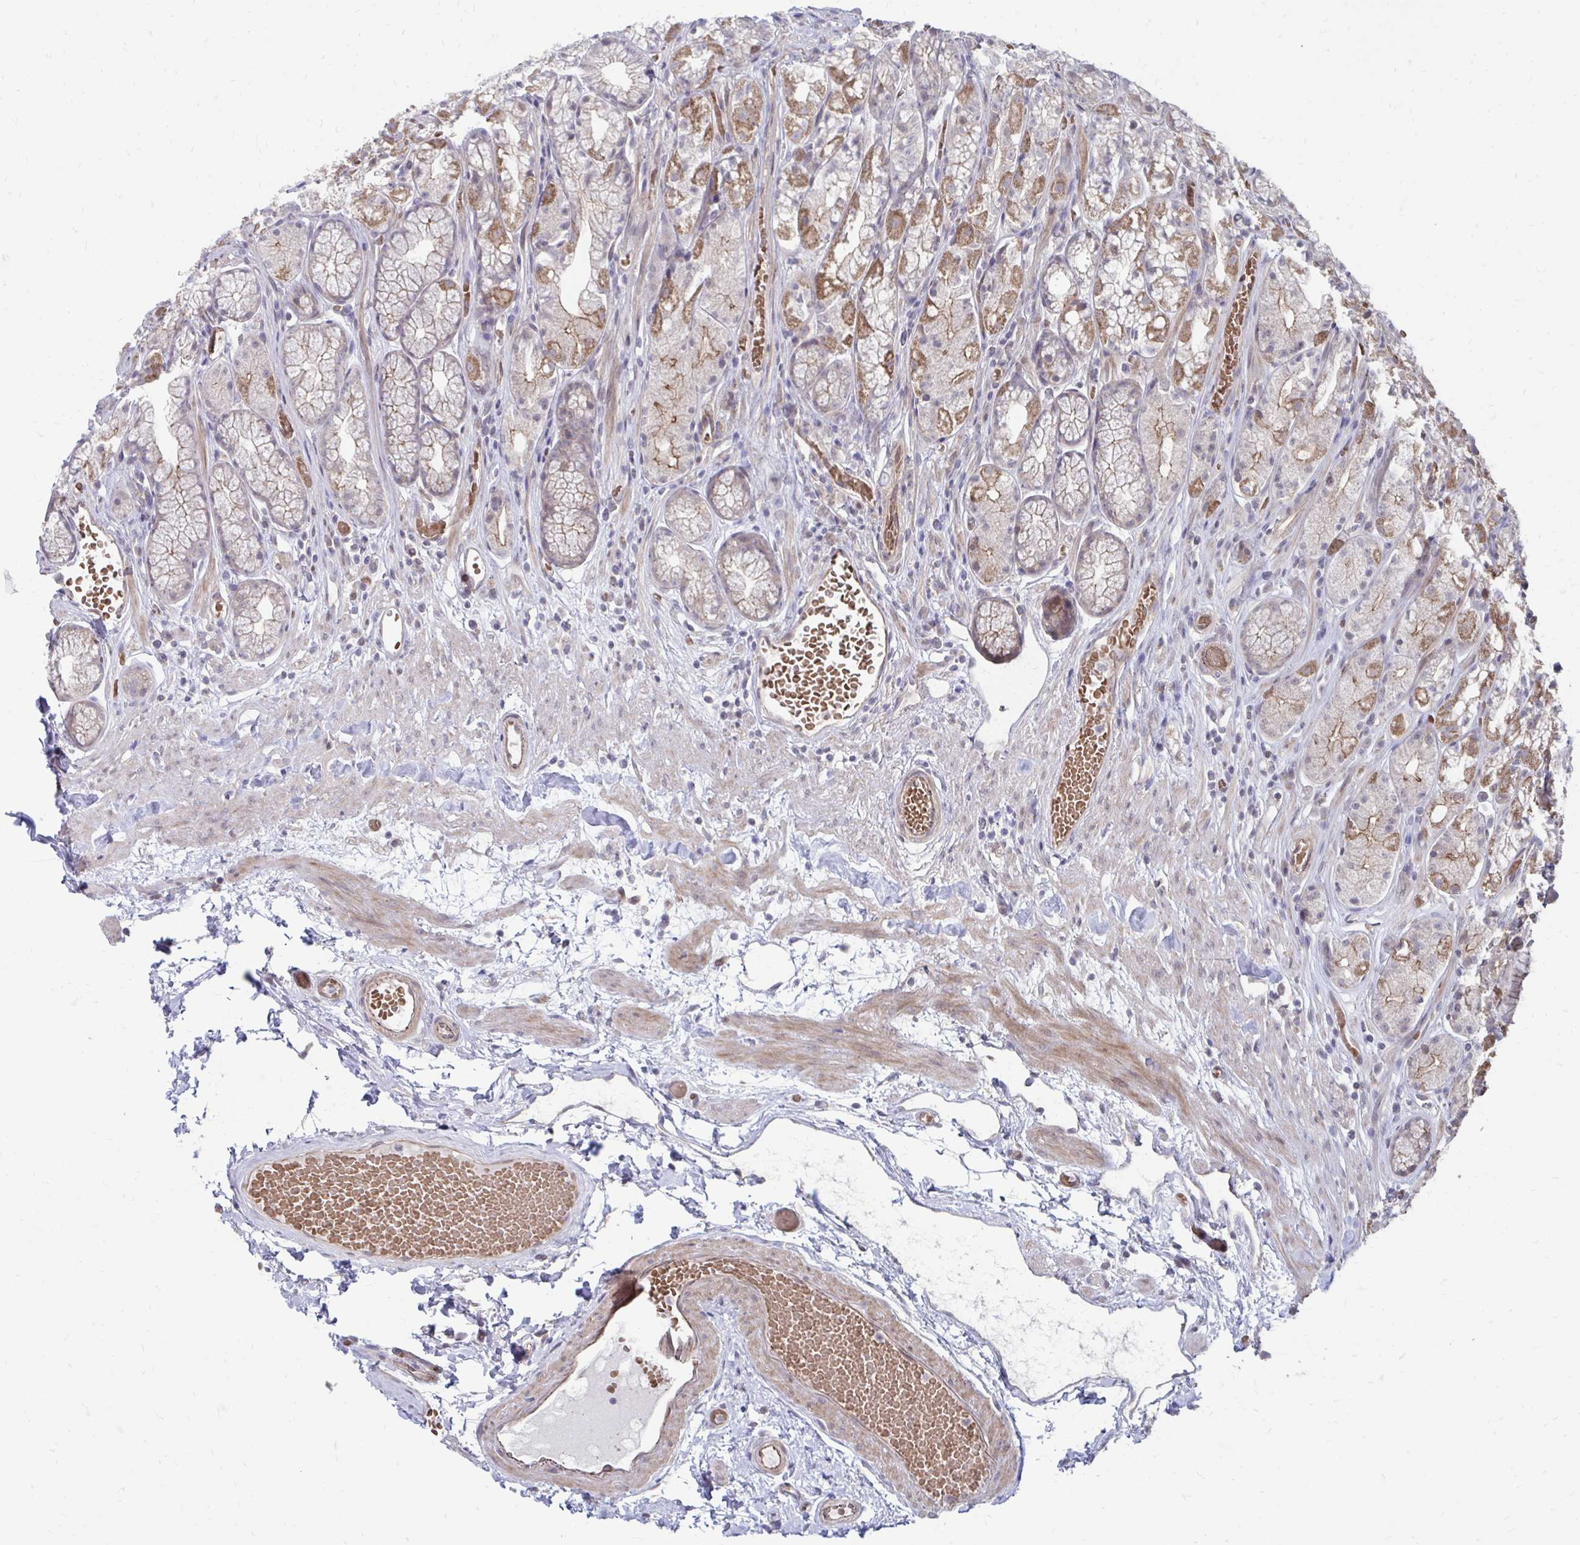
{"staining": {"intensity": "moderate", "quantity": "<25%", "location": "cytoplasmic/membranous"}, "tissue": "stomach", "cell_type": "Glandular cells", "image_type": "normal", "snomed": [{"axis": "morphology", "description": "Normal tissue, NOS"}, {"axis": "topography", "description": "Smooth muscle"}, {"axis": "topography", "description": "Stomach"}], "caption": "Stomach stained with DAB (3,3'-diaminobenzidine) immunohistochemistry (IHC) shows low levels of moderate cytoplasmic/membranous staining in about <25% of glandular cells.", "gene": "ITPR2", "patient": {"sex": "male", "age": 70}}